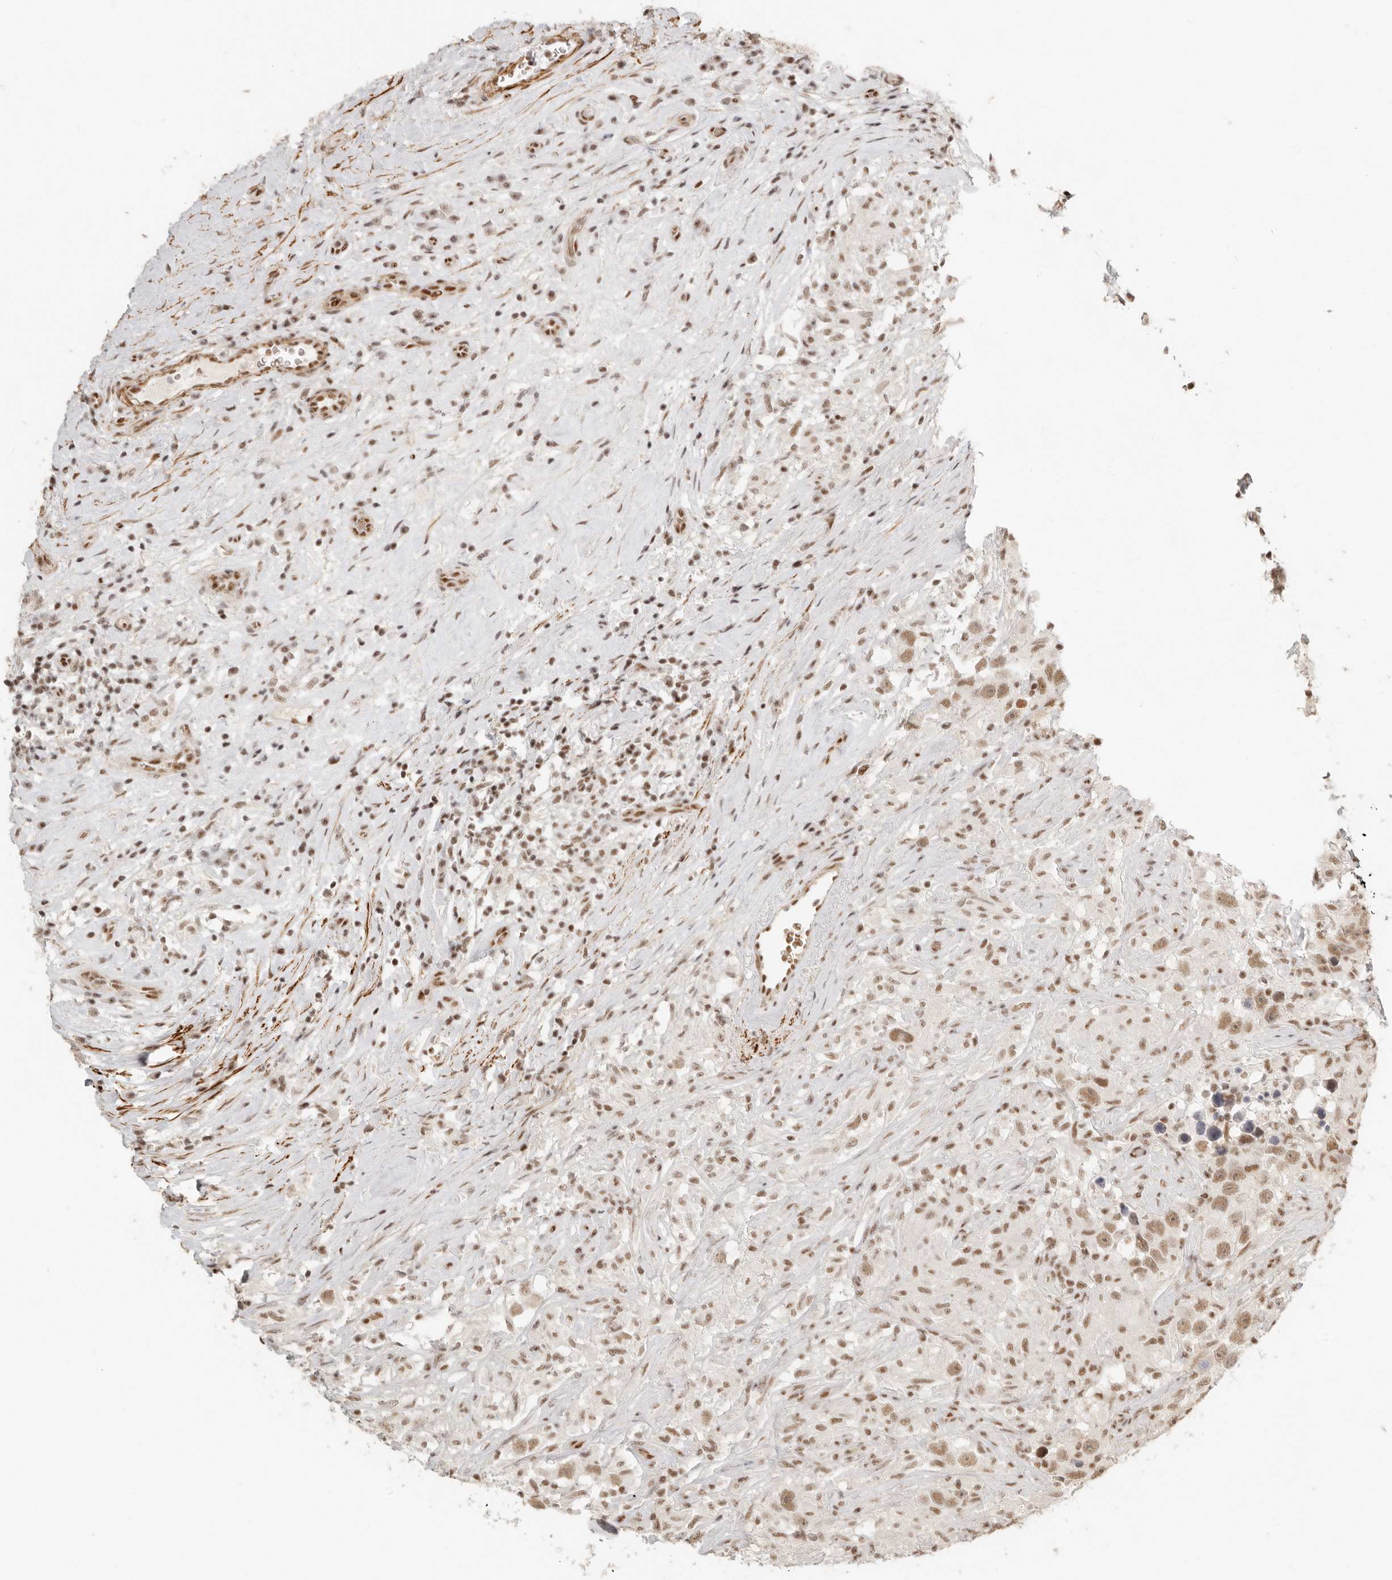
{"staining": {"intensity": "moderate", "quantity": ">75%", "location": "nuclear"}, "tissue": "testis cancer", "cell_type": "Tumor cells", "image_type": "cancer", "snomed": [{"axis": "morphology", "description": "Seminoma, NOS"}, {"axis": "topography", "description": "Testis"}], "caption": "A photomicrograph of testis cancer (seminoma) stained for a protein demonstrates moderate nuclear brown staining in tumor cells. Immunohistochemistry (ihc) stains the protein in brown and the nuclei are stained blue.", "gene": "GABPA", "patient": {"sex": "male", "age": 49}}